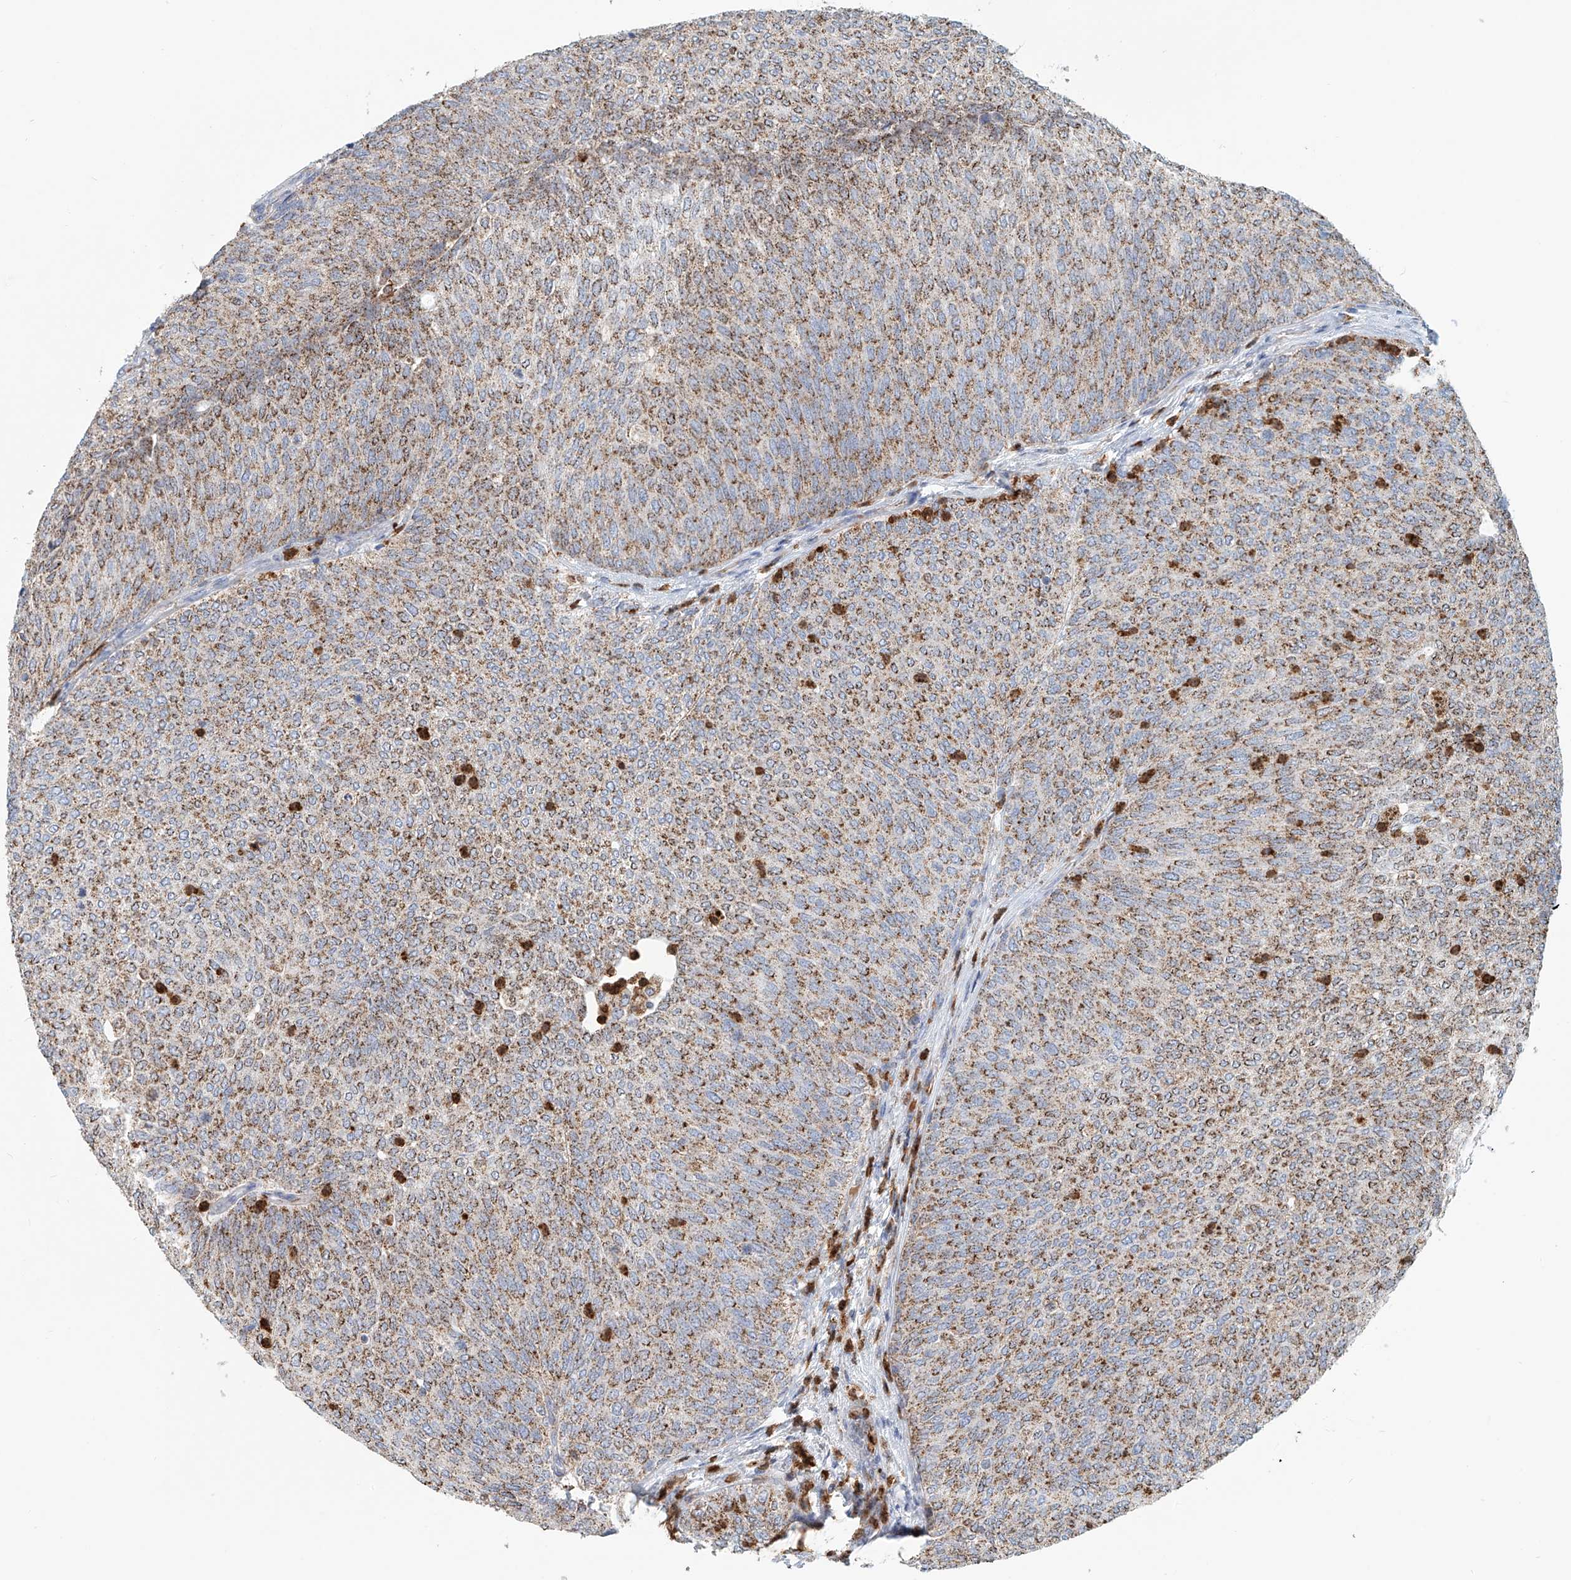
{"staining": {"intensity": "moderate", "quantity": ">75%", "location": "cytoplasmic/membranous"}, "tissue": "urothelial cancer", "cell_type": "Tumor cells", "image_type": "cancer", "snomed": [{"axis": "morphology", "description": "Urothelial carcinoma, Low grade"}, {"axis": "topography", "description": "Urinary bladder"}], "caption": "Protein staining of urothelial cancer tissue displays moderate cytoplasmic/membranous staining in about >75% of tumor cells.", "gene": "PTPRA", "patient": {"sex": "female", "age": 79}}